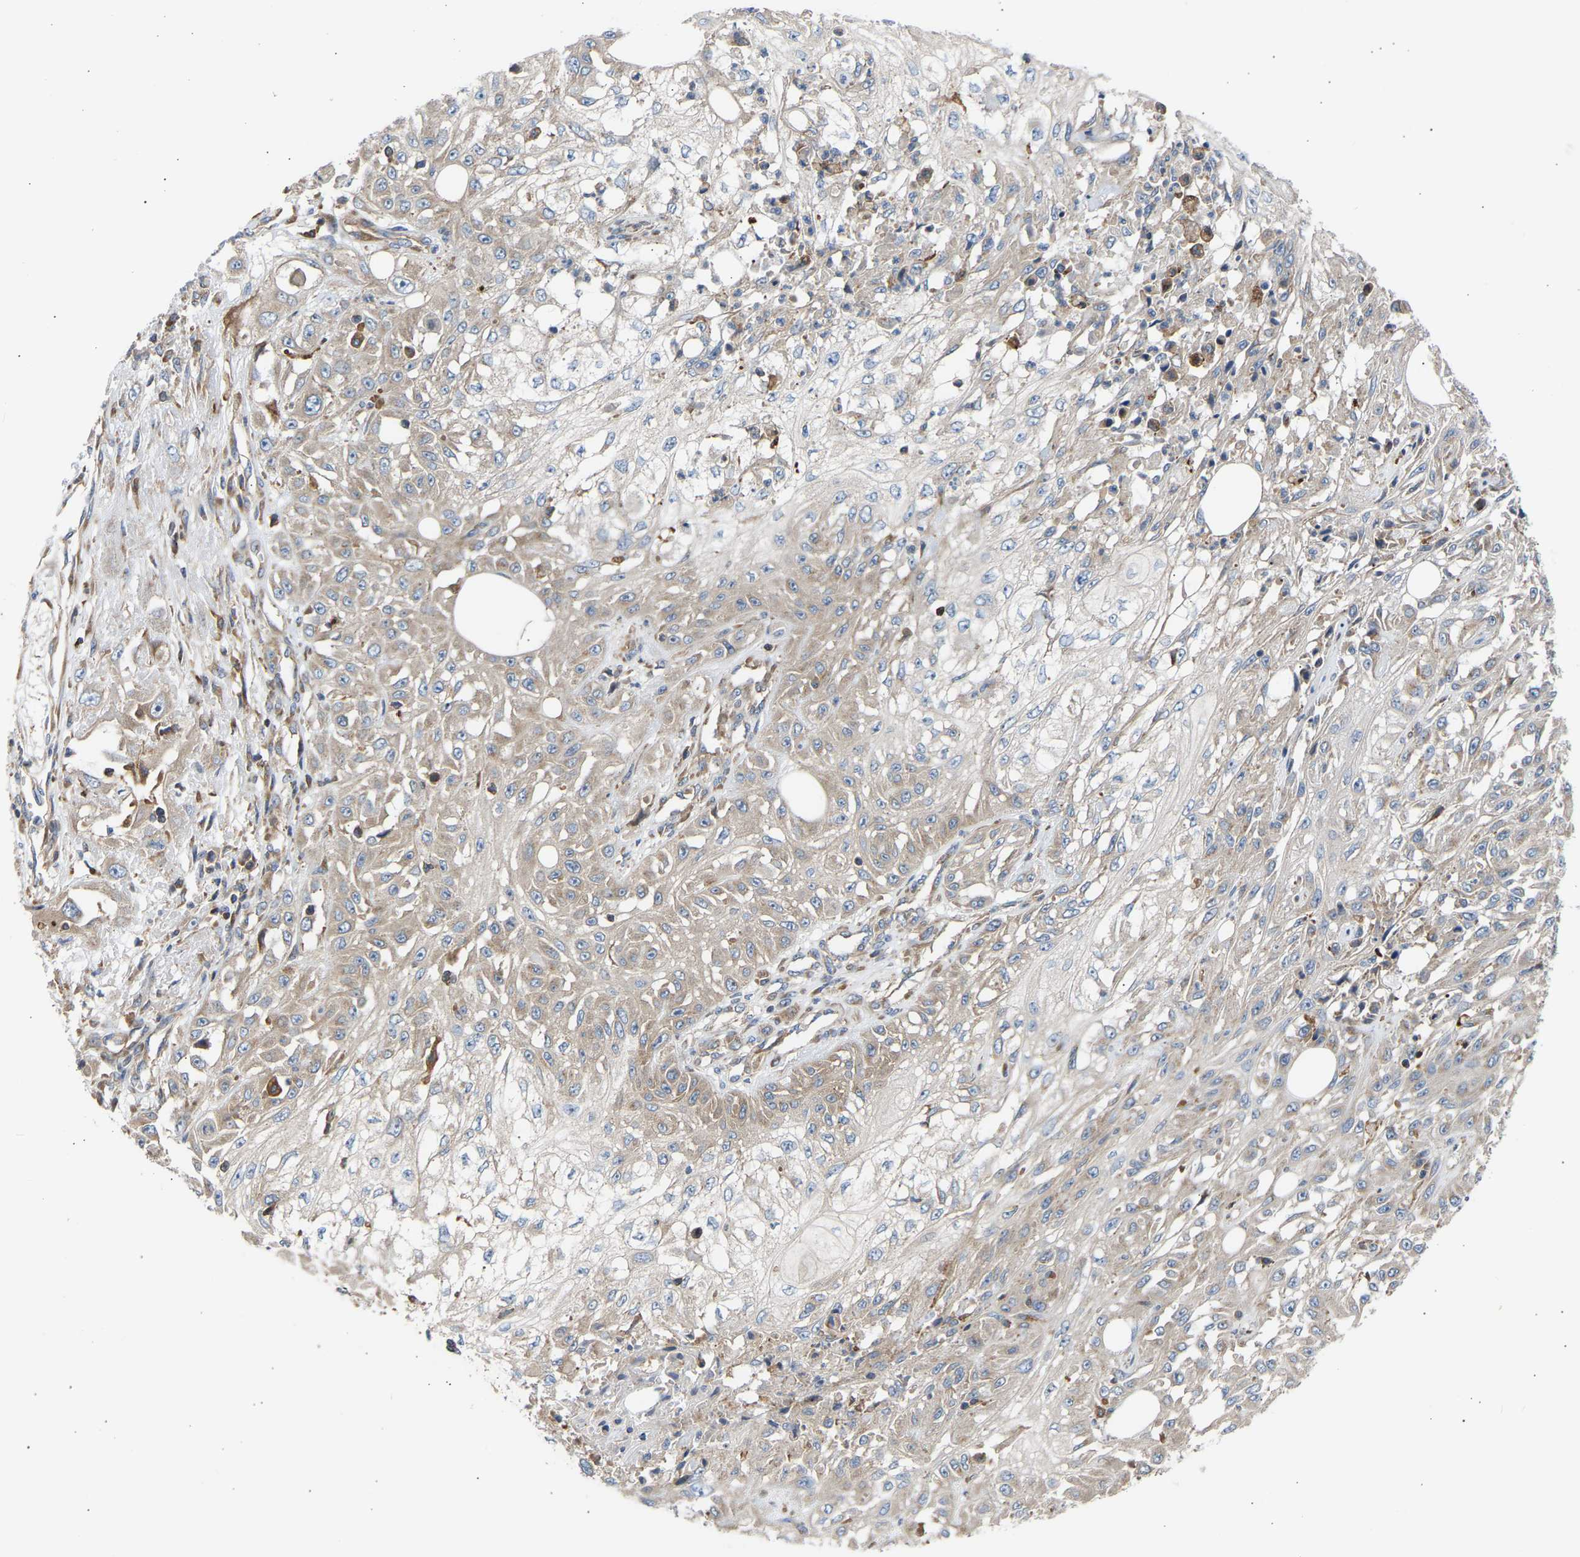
{"staining": {"intensity": "weak", "quantity": "<25%", "location": "cytoplasmic/membranous"}, "tissue": "skin cancer", "cell_type": "Tumor cells", "image_type": "cancer", "snomed": [{"axis": "morphology", "description": "Squamous cell carcinoma, NOS"}, {"axis": "morphology", "description": "Squamous cell carcinoma, metastatic, NOS"}, {"axis": "topography", "description": "Skin"}, {"axis": "topography", "description": "Lymph node"}], "caption": "Skin cancer (squamous cell carcinoma) was stained to show a protein in brown. There is no significant expression in tumor cells.", "gene": "GCN1", "patient": {"sex": "male", "age": 75}}